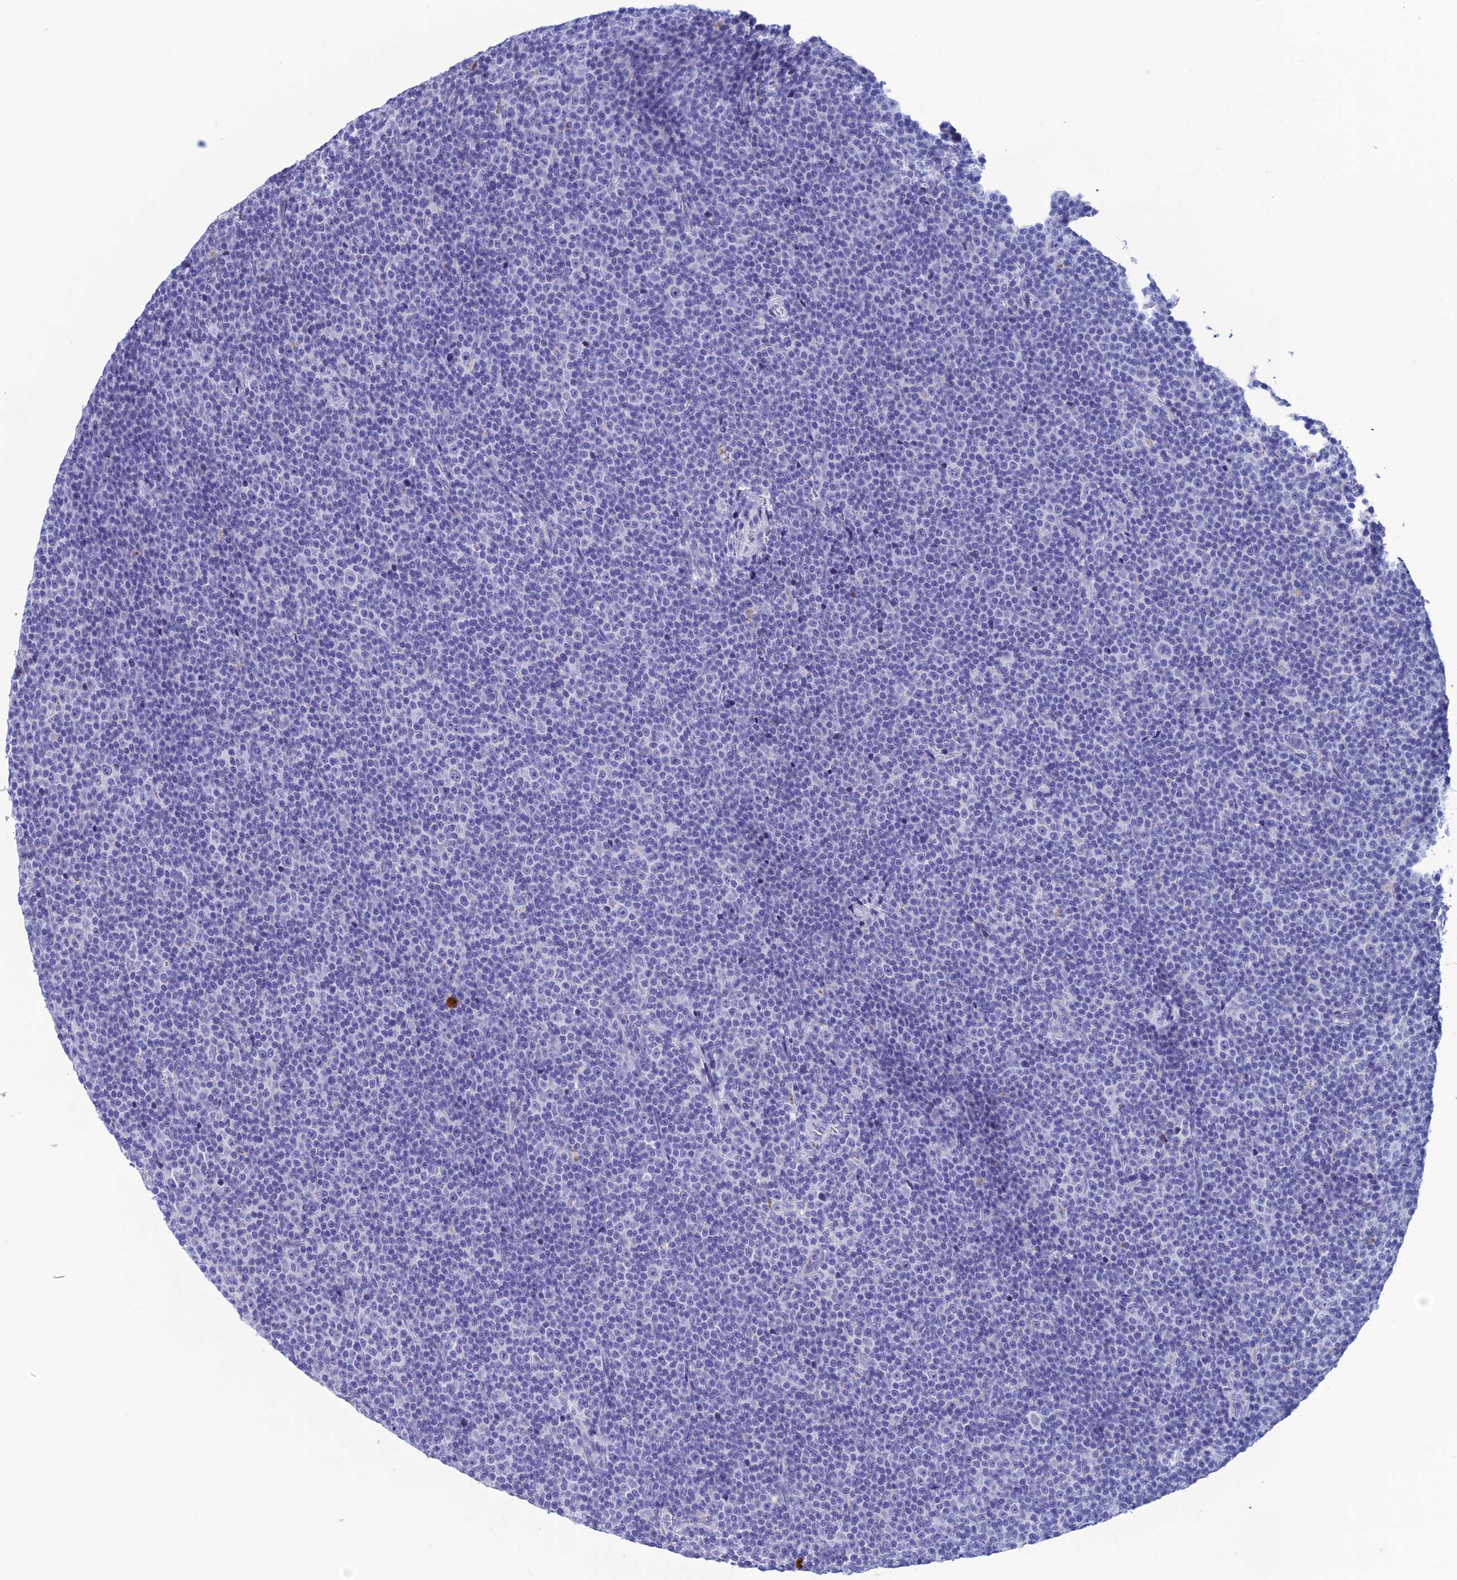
{"staining": {"intensity": "negative", "quantity": "none", "location": "none"}, "tissue": "lymphoma", "cell_type": "Tumor cells", "image_type": "cancer", "snomed": [{"axis": "morphology", "description": "Malignant lymphoma, non-Hodgkin's type, Low grade"}, {"axis": "topography", "description": "Lymph node"}], "caption": "DAB immunohistochemical staining of human lymphoma shows no significant positivity in tumor cells.", "gene": "NXPE4", "patient": {"sex": "female", "age": 67}}